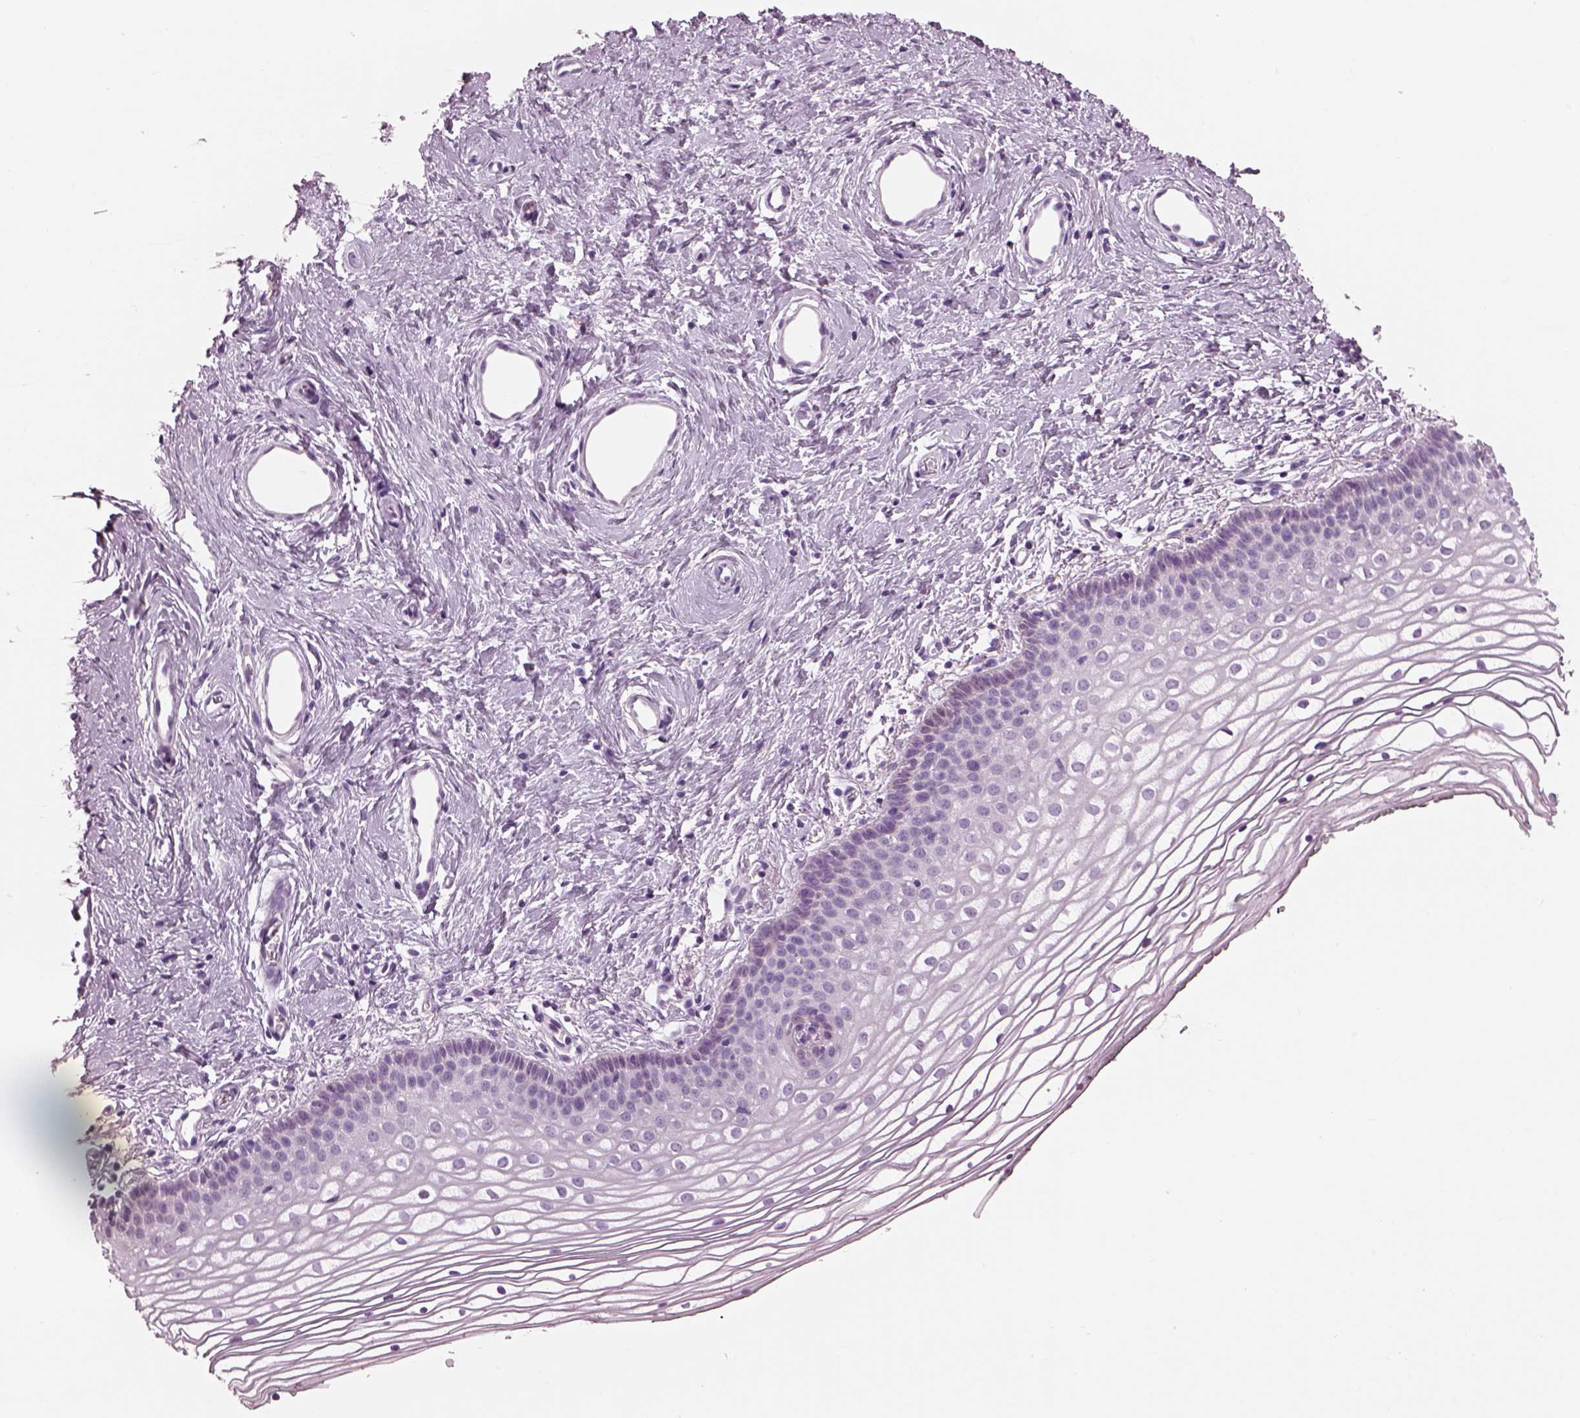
{"staining": {"intensity": "negative", "quantity": "none", "location": "none"}, "tissue": "vagina", "cell_type": "Squamous epithelial cells", "image_type": "normal", "snomed": [{"axis": "morphology", "description": "Normal tissue, NOS"}, {"axis": "topography", "description": "Vagina"}], "caption": "Vagina stained for a protein using immunohistochemistry (IHC) reveals no staining squamous epithelial cells.", "gene": "HYDIN", "patient": {"sex": "female", "age": 36}}